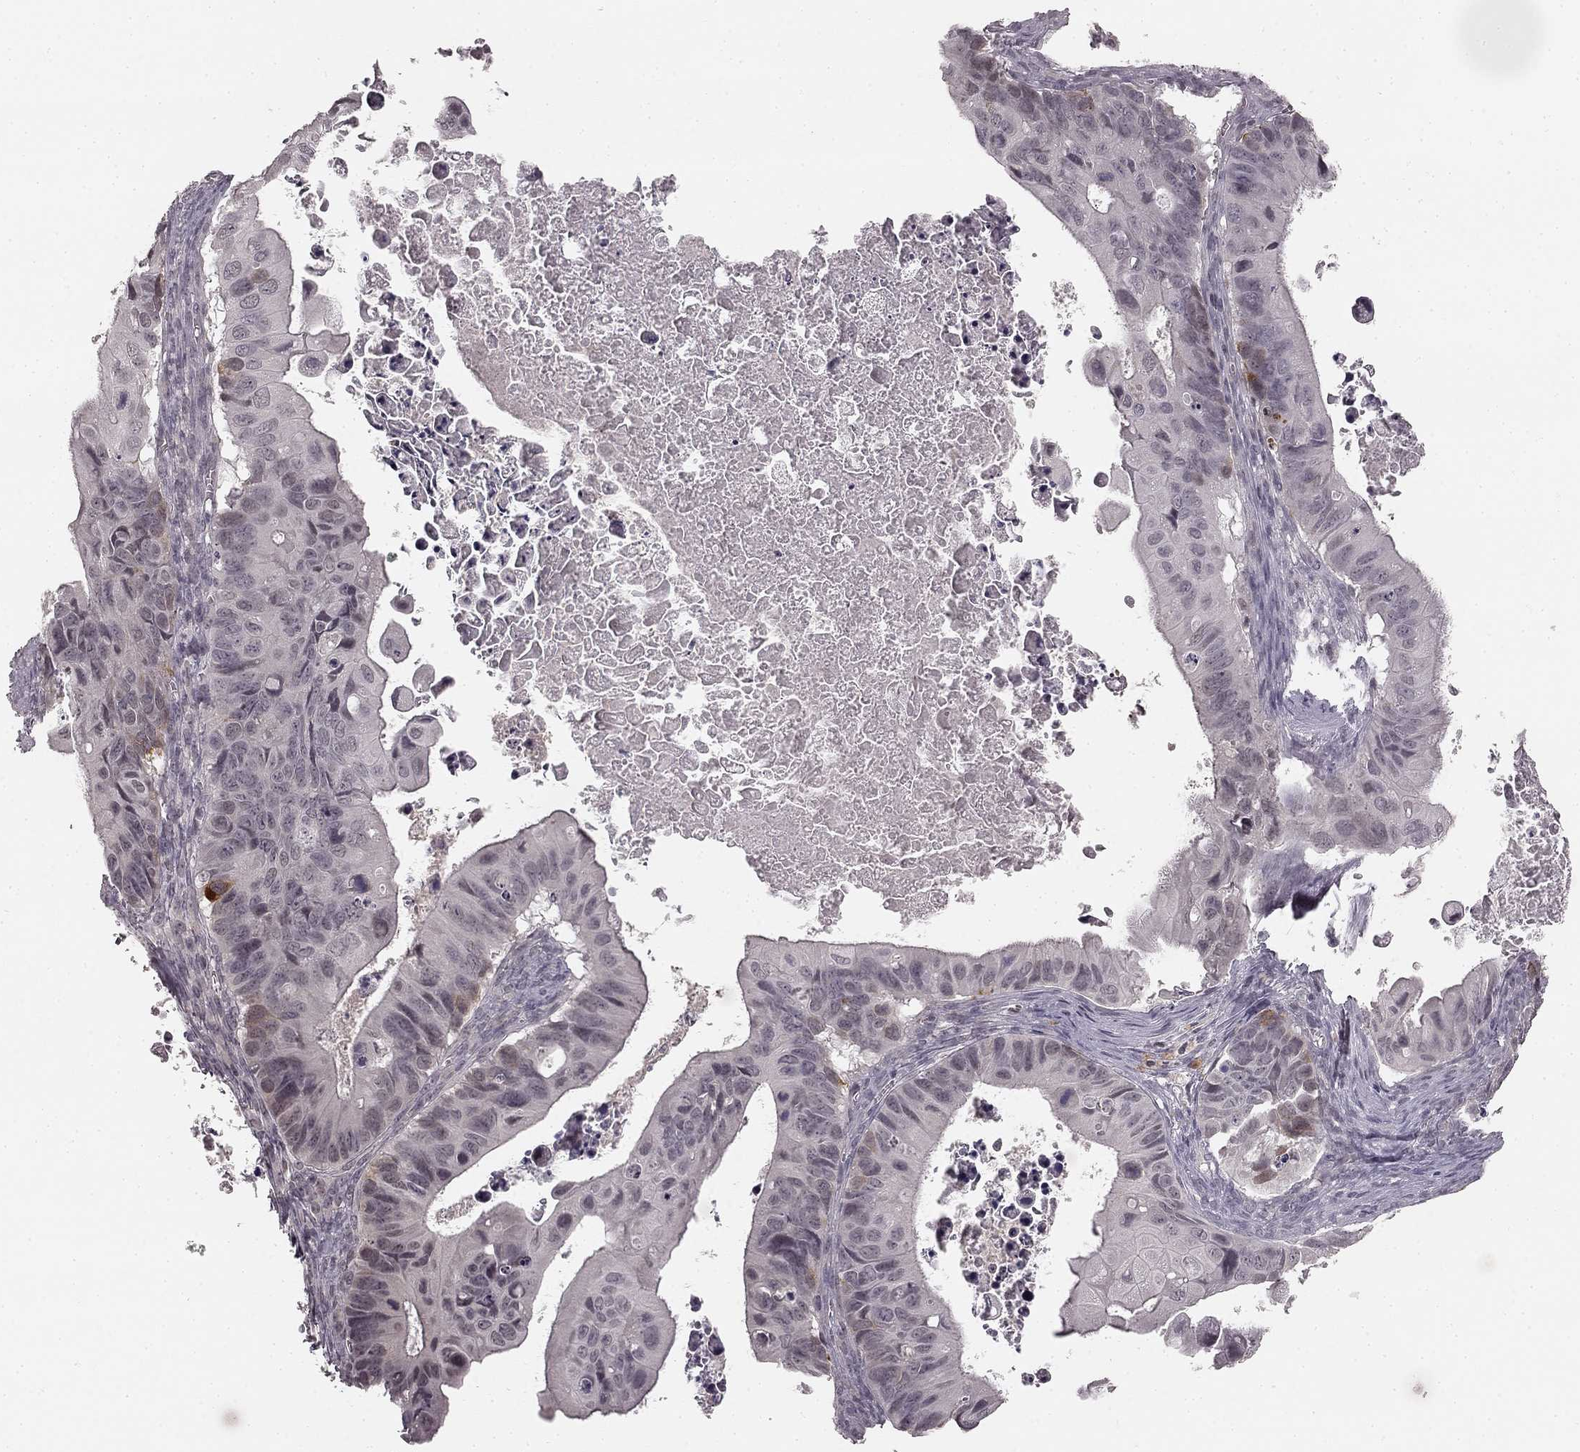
{"staining": {"intensity": "strong", "quantity": "<25%", "location": "cytoplasmic/membranous"}, "tissue": "ovarian cancer", "cell_type": "Tumor cells", "image_type": "cancer", "snomed": [{"axis": "morphology", "description": "Cystadenocarcinoma, mucinous, NOS"}, {"axis": "topography", "description": "Ovary"}], "caption": "An IHC image of neoplastic tissue is shown. Protein staining in brown highlights strong cytoplasmic/membranous positivity in ovarian cancer (mucinous cystadenocarcinoma) within tumor cells. (DAB IHC, brown staining for protein, blue staining for nuclei).", "gene": "HCN4", "patient": {"sex": "female", "age": 64}}